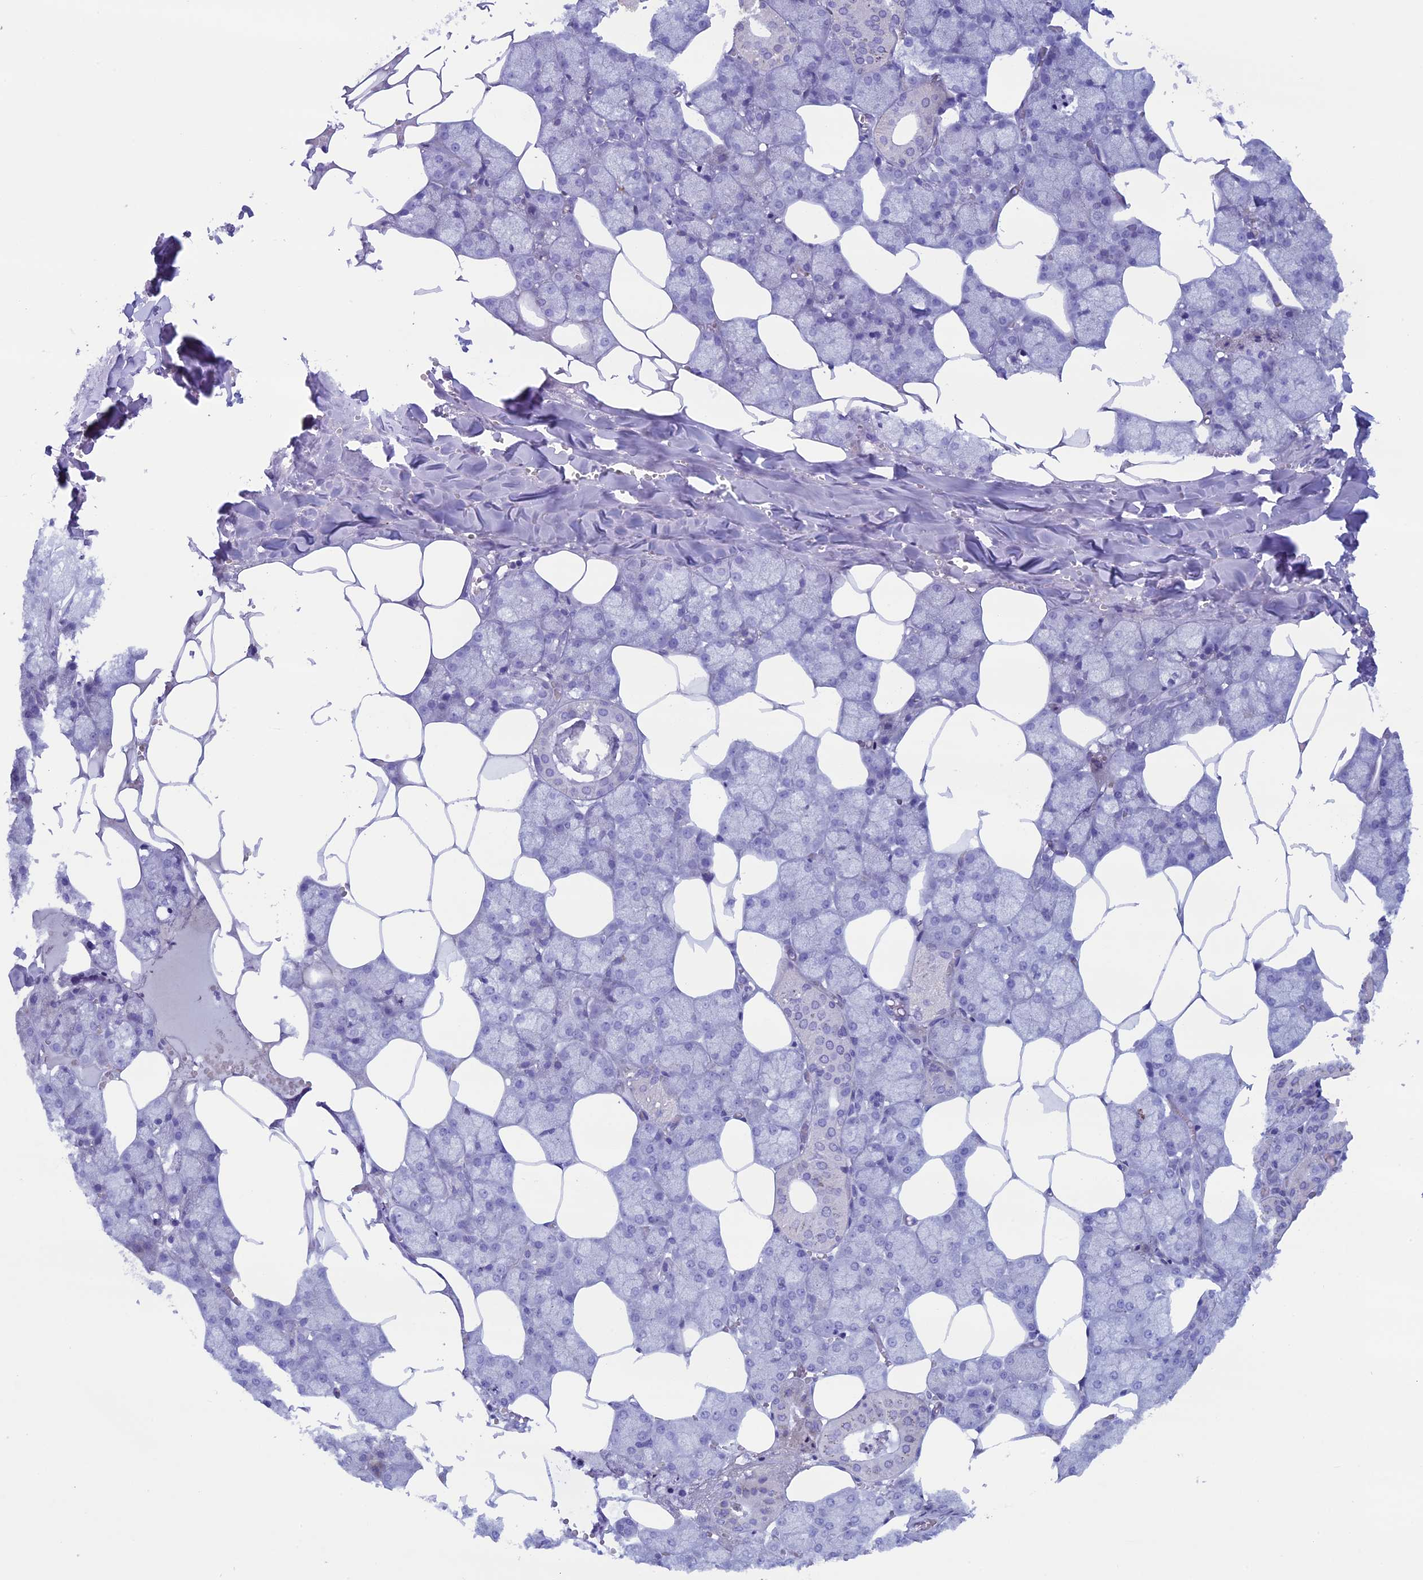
{"staining": {"intensity": "weak", "quantity": "<25%", "location": "cytoplasmic/membranous"}, "tissue": "salivary gland", "cell_type": "Glandular cells", "image_type": "normal", "snomed": [{"axis": "morphology", "description": "Normal tissue, NOS"}, {"axis": "topography", "description": "Salivary gland"}], "caption": "The photomicrograph shows no staining of glandular cells in benign salivary gland.", "gene": "FAM169A", "patient": {"sex": "male", "age": 62}}